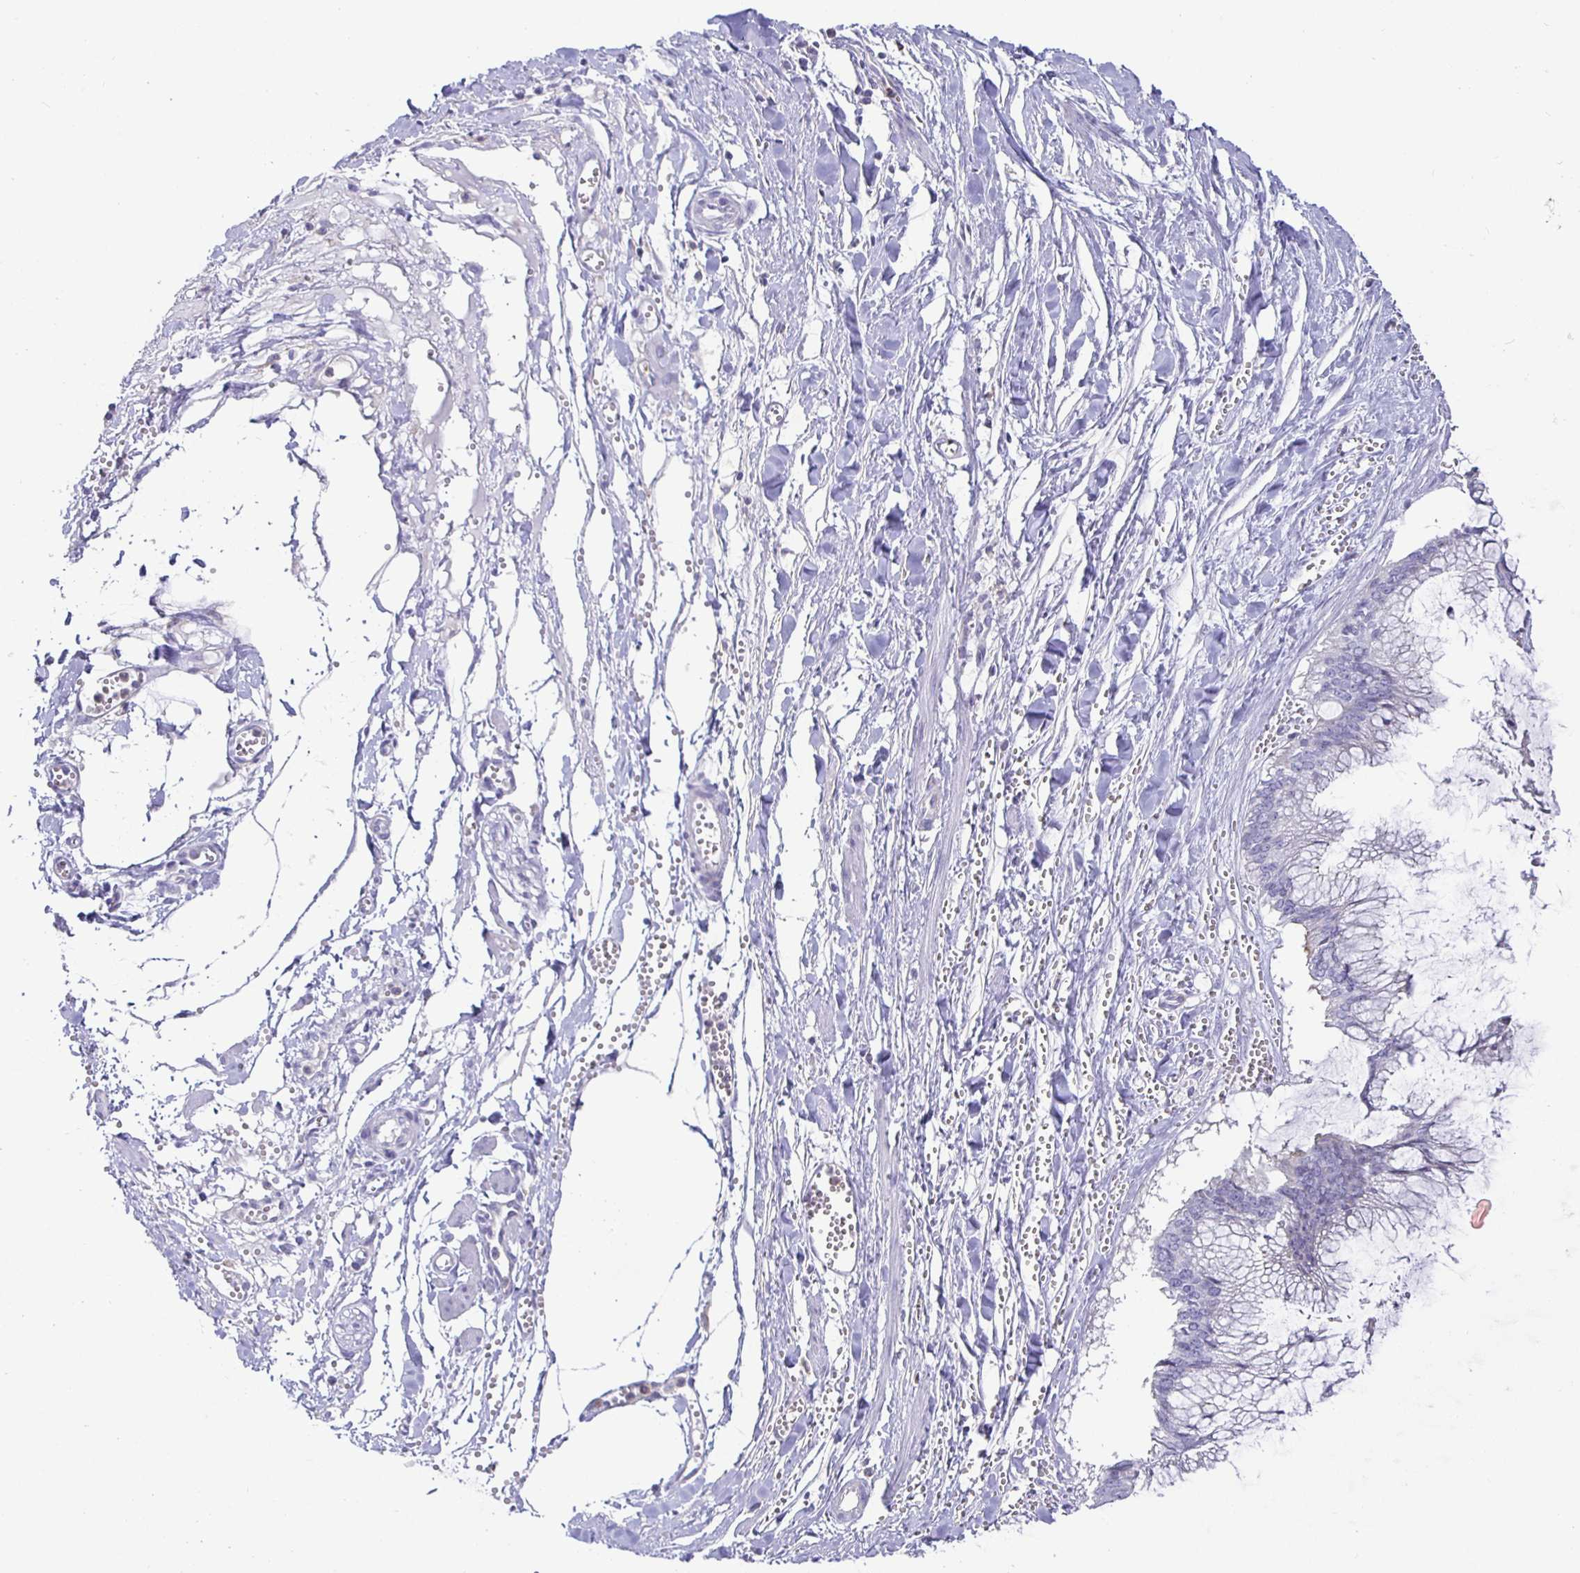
{"staining": {"intensity": "negative", "quantity": "none", "location": "none"}, "tissue": "ovarian cancer", "cell_type": "Tumor cells", "image_type": "cancer", "snomed": [{"axis": "morphology", "description": "Cystadenocarcinoma, mucinous, NOS"}, {"axis": "topography", "description": "Ovary"}], "caption": "The micrograph demonstrates no significant positivity in tumor cells of ovarian cancer.", "gene": "SIRPA", "patient": {"sex": "female", "age": 44}}